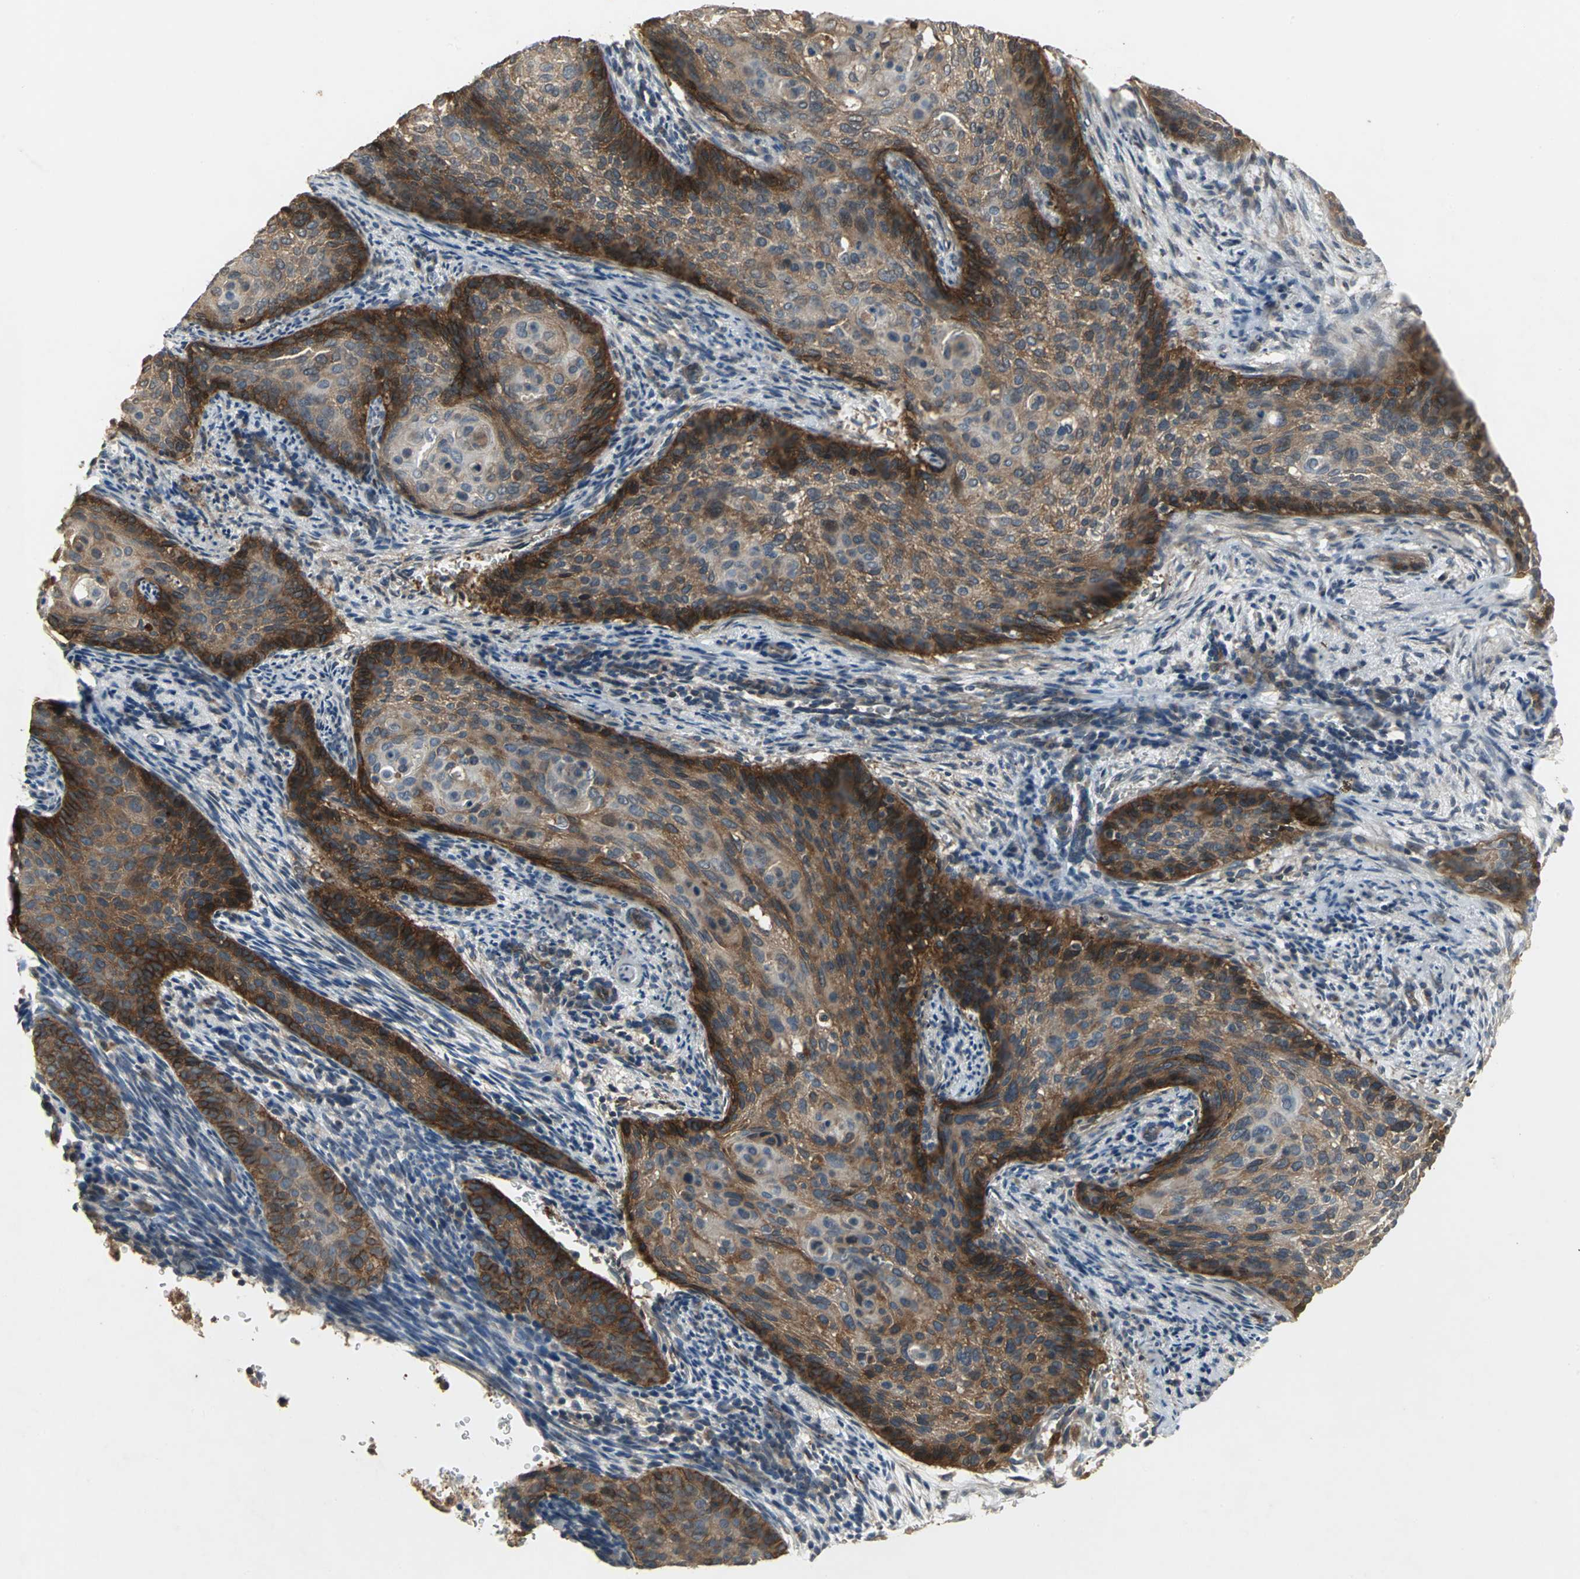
{"staining": {"intensity": "strong", "quantity": ">75%", "location": "cytoplasmic/membranous"}, "tissue": "cervical cancer", "cell_type": "Tumor cells", "image_type": "cancer", "snomed": [{"axis": "morphology", "description": "Squamous cell carcinoma, NOS"}, {"axis": "topography", "description": "Cervix"}], "caption": "Immunohistochemistry of cervical cancer (squamous cell carcinoma) shows high levels of strong cytoplasmic/membranous positivity in about >75% of tumor cells. (IHC, brightfield microscopy, high magnification).", "gene": "MET", "patient": {"sex": "female", "age": 33}}